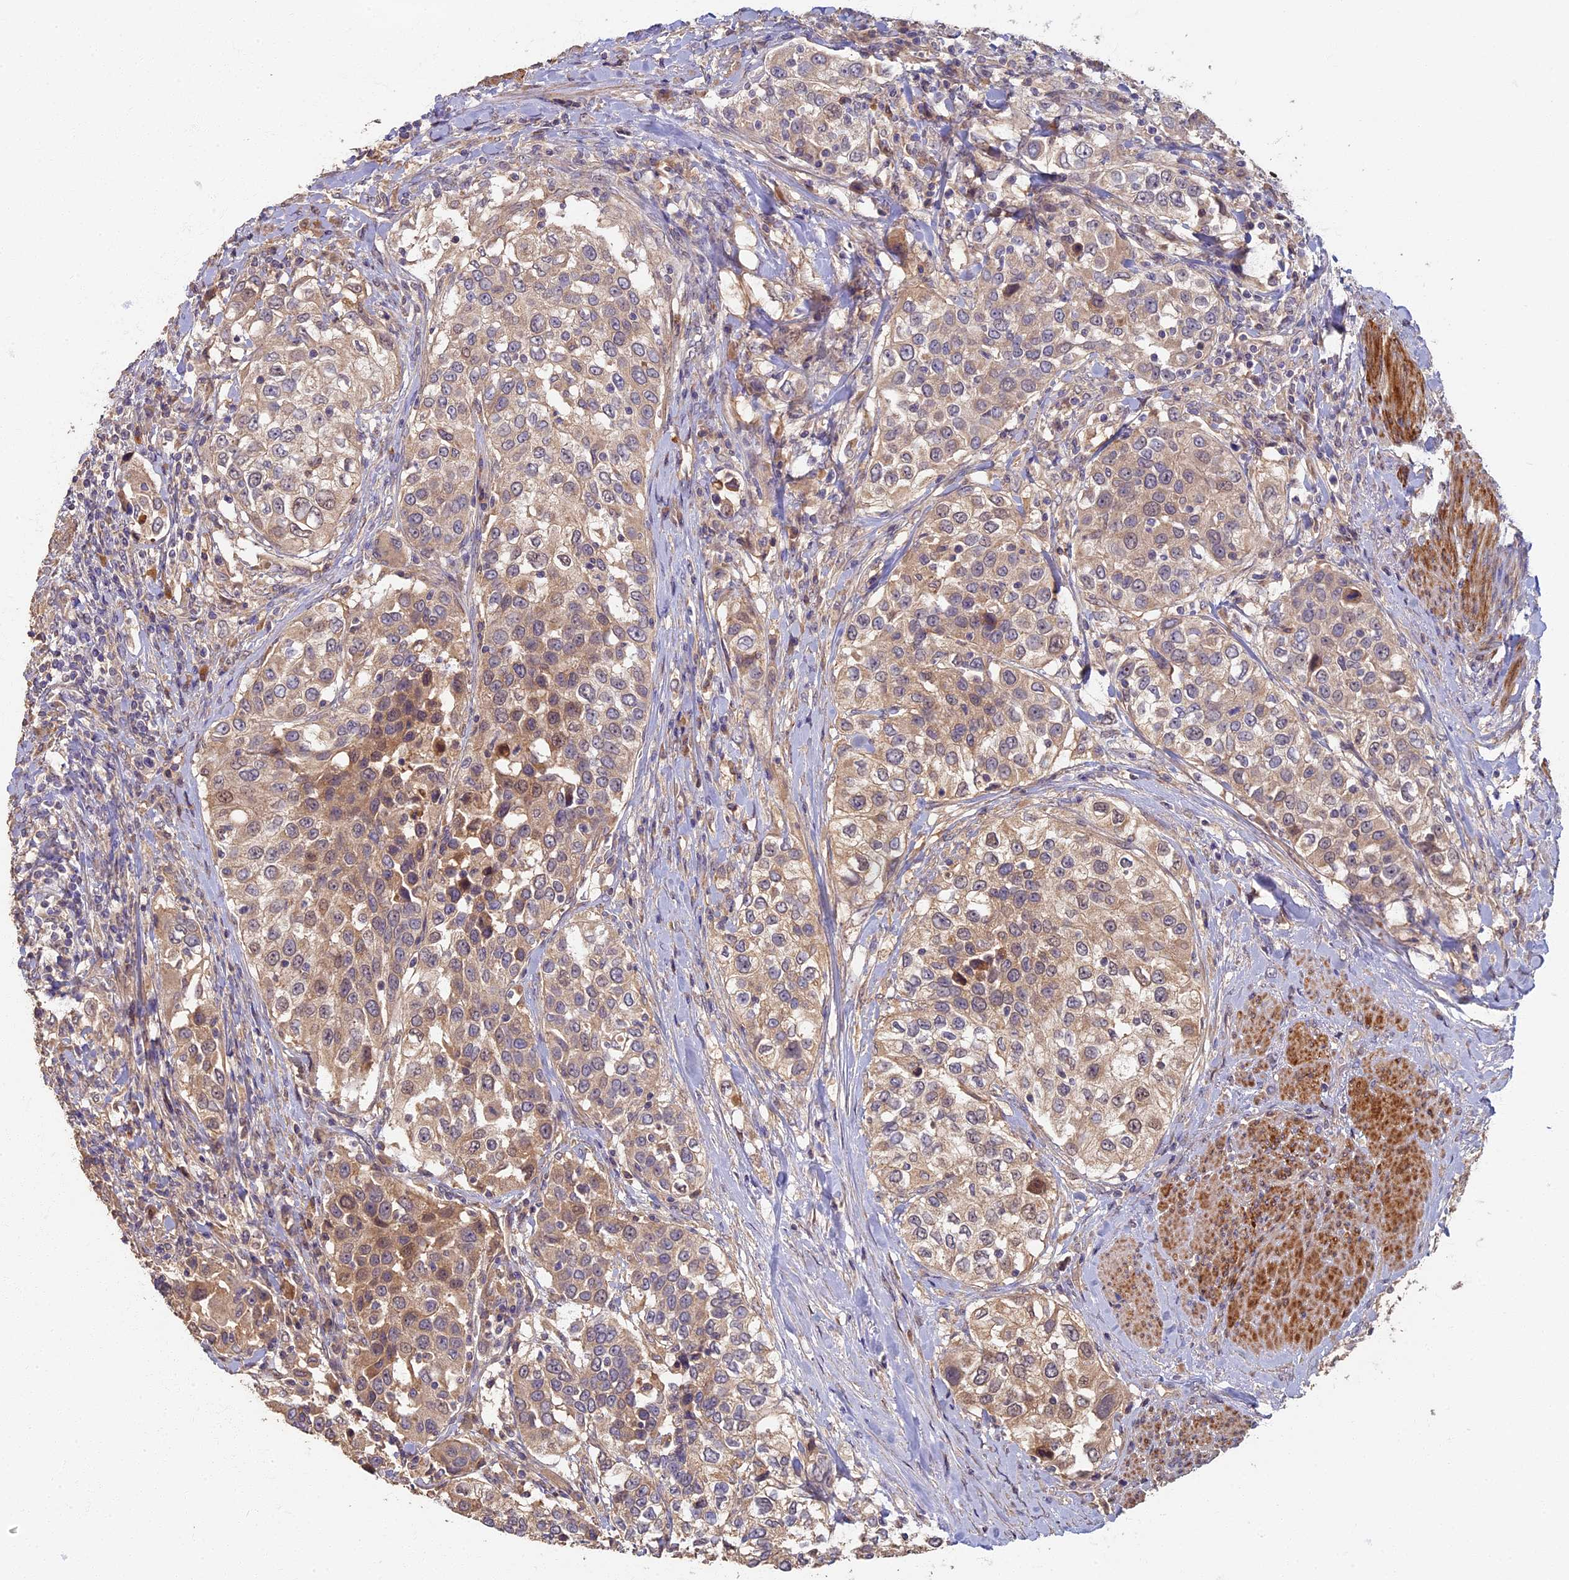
{"staining": {"intensity": "moderate", "quantity": "<25%", "location": "cytoplasmic/membranous,nuclear"}, "tissue": "urothelial cancer", "cell_type": "Tumor cells", "image_type": "cancer", "snomed": [{"axis": "morphology", "description": "Urothelial carcinoma, High grade"}, {"axis": "topography", "description": "Urinary bladder"}], "caption": "A brown stain labels moderate cytoplasmic/membranous and nuclear expression of a protein in human urothelial cancer tumor cells.", "gene": "RSPH3", "patient": {"sex": "female", "age": 80}}